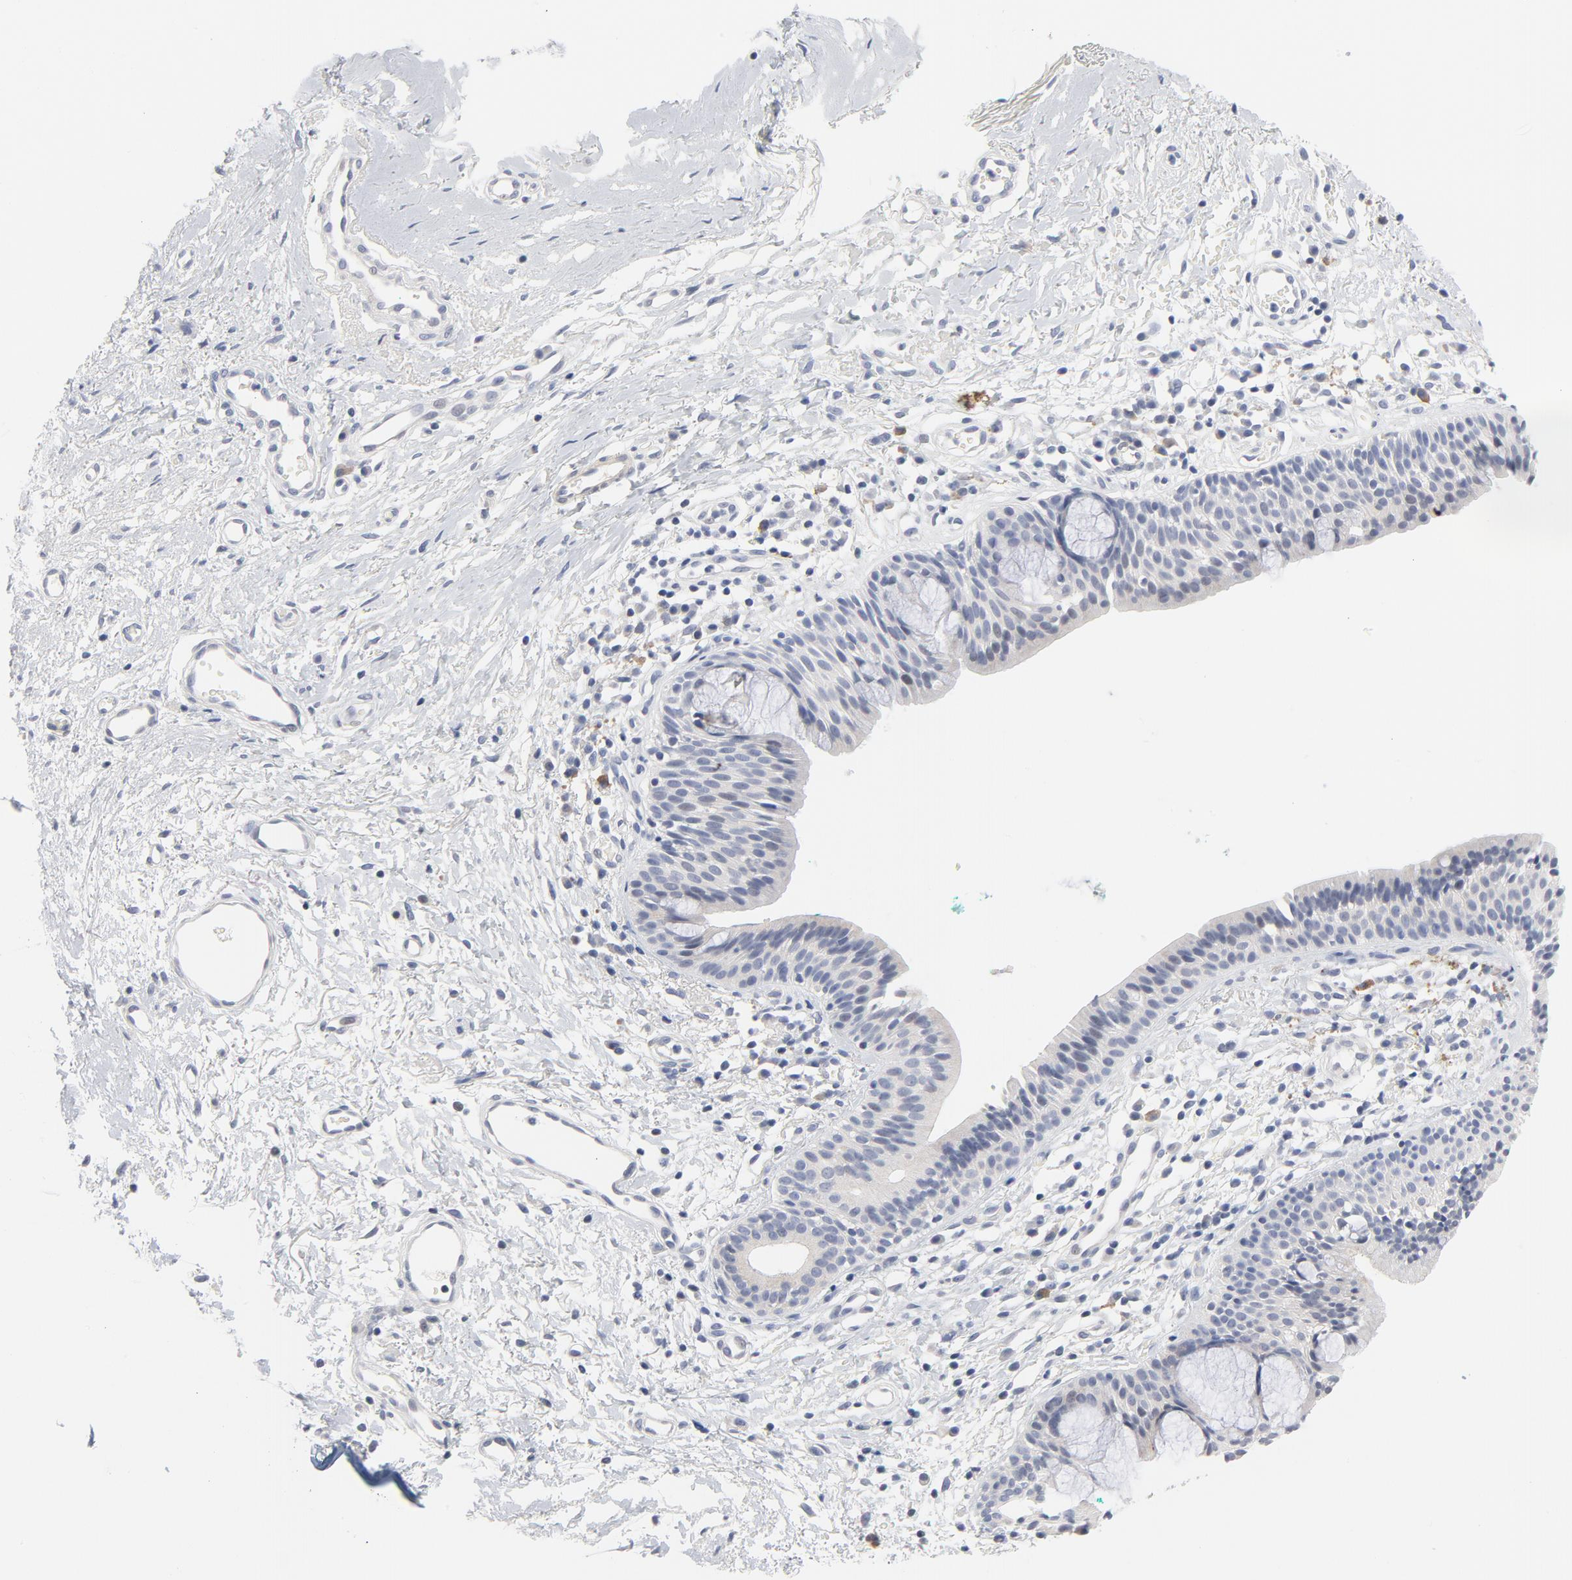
{"staining": {"intensity": "negative", "quantity": "none", "location": "none"}, "tissue": "nasopharynx", "cell_type": "Respiratory epithelial cells", "image_type": "normal", "snomed": [{"axis": "morphology", "description": "Normal tissue, NOS"}, {"axis": "morphology", "description": "Basal cell carcinoma"}, {"axis": "topography", "description": "Cartilage tissue"}, {"axis": "topography", "description": "Nasopharynx"}, {"axis": "topography", "description": "Oral tissue"}], "caption": "High power microscopy photomicrograph of an IHC photomicrograph of unremarkable nasopharynx, revealing no significant staining in respiratory epithelial cells.", "gene": "KCNK13", "patient": {"sex": "female", "age": 77}}